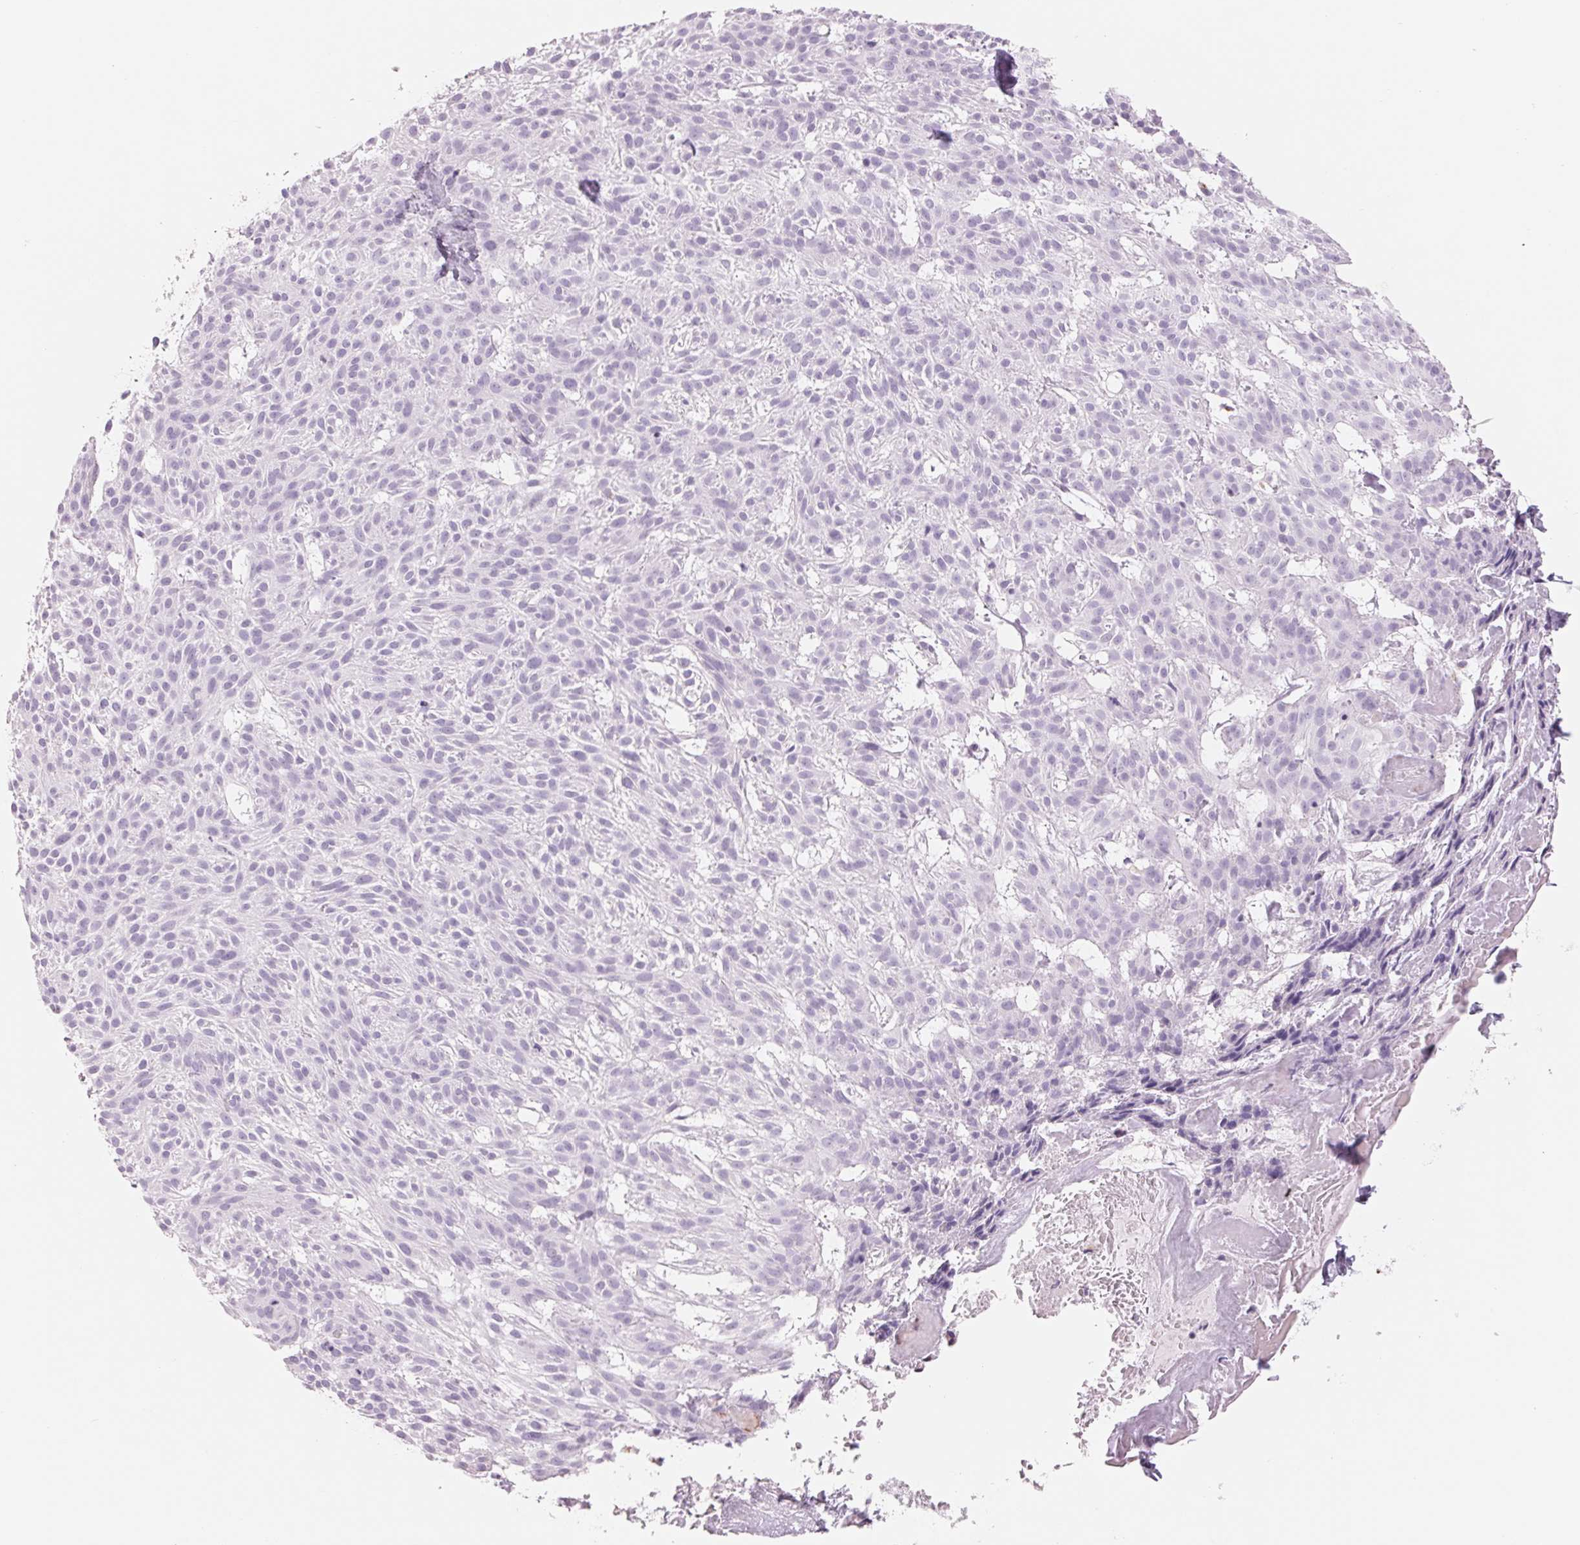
{"staining": {"intensity": "negative", "quantity": "none", "location": "none"}, "tissue": "skin cancer", "cell_type": "Tumor cells", "image_type": "cancer", "snomed": [{"axis": "morphology", "description": "Basal cell carcinoma"}, {"axis": "topography", "description": "Skin"}], "caption": "There is no significant positivity in tumor cells of skin cancer. The staining is performed using DAB (3,3'-diaminobenzidine) brown chromogen with nuclei counter-stained in using hematoxylin.", "gene": "GALNT7", "patient": {"sex": "female", "age": 78}}